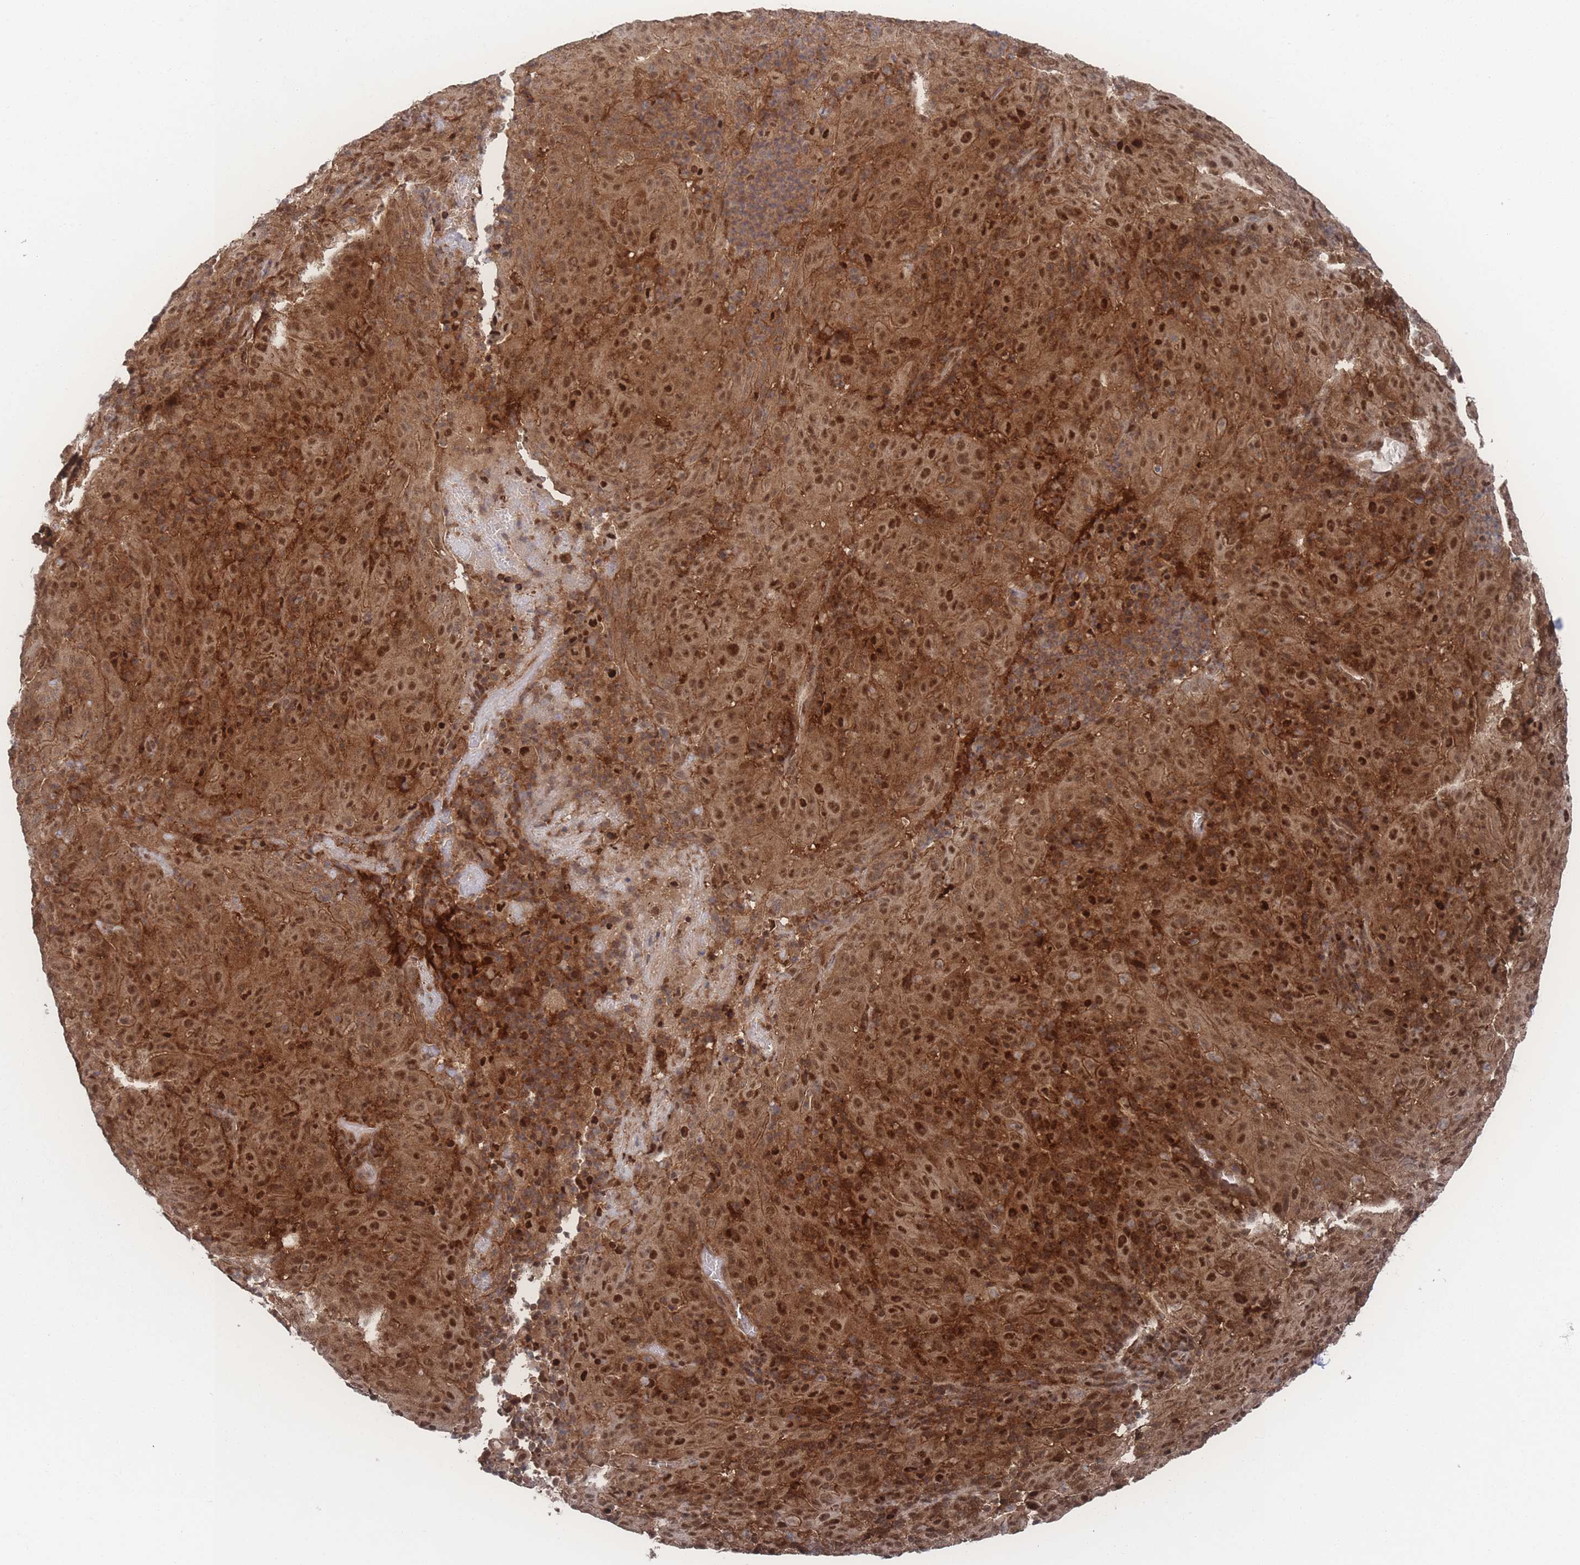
{"staining": {"intensity": "moderate", "quantity": ">75%", "location": "cytoplasmic/membranous,nuclear"}, "tissue": "pancreatic cancer", "cell_type": "Tumor cells", "image_type": "cancer", "snomed": [{"axis": "morphology", "description": "Adenocarcinoma, NOS"}, {"axis": "topography", "description": "Pancreas"}], "caption": "The photomicrograph demonstrates staining of pancreatic cancer, revealing moderate cytoplasmic/membranous and nuclear protein staining (brown color) within tumor cells.", "gene": "PSMA1", "patient": {"sex": "male", "age": 63}}